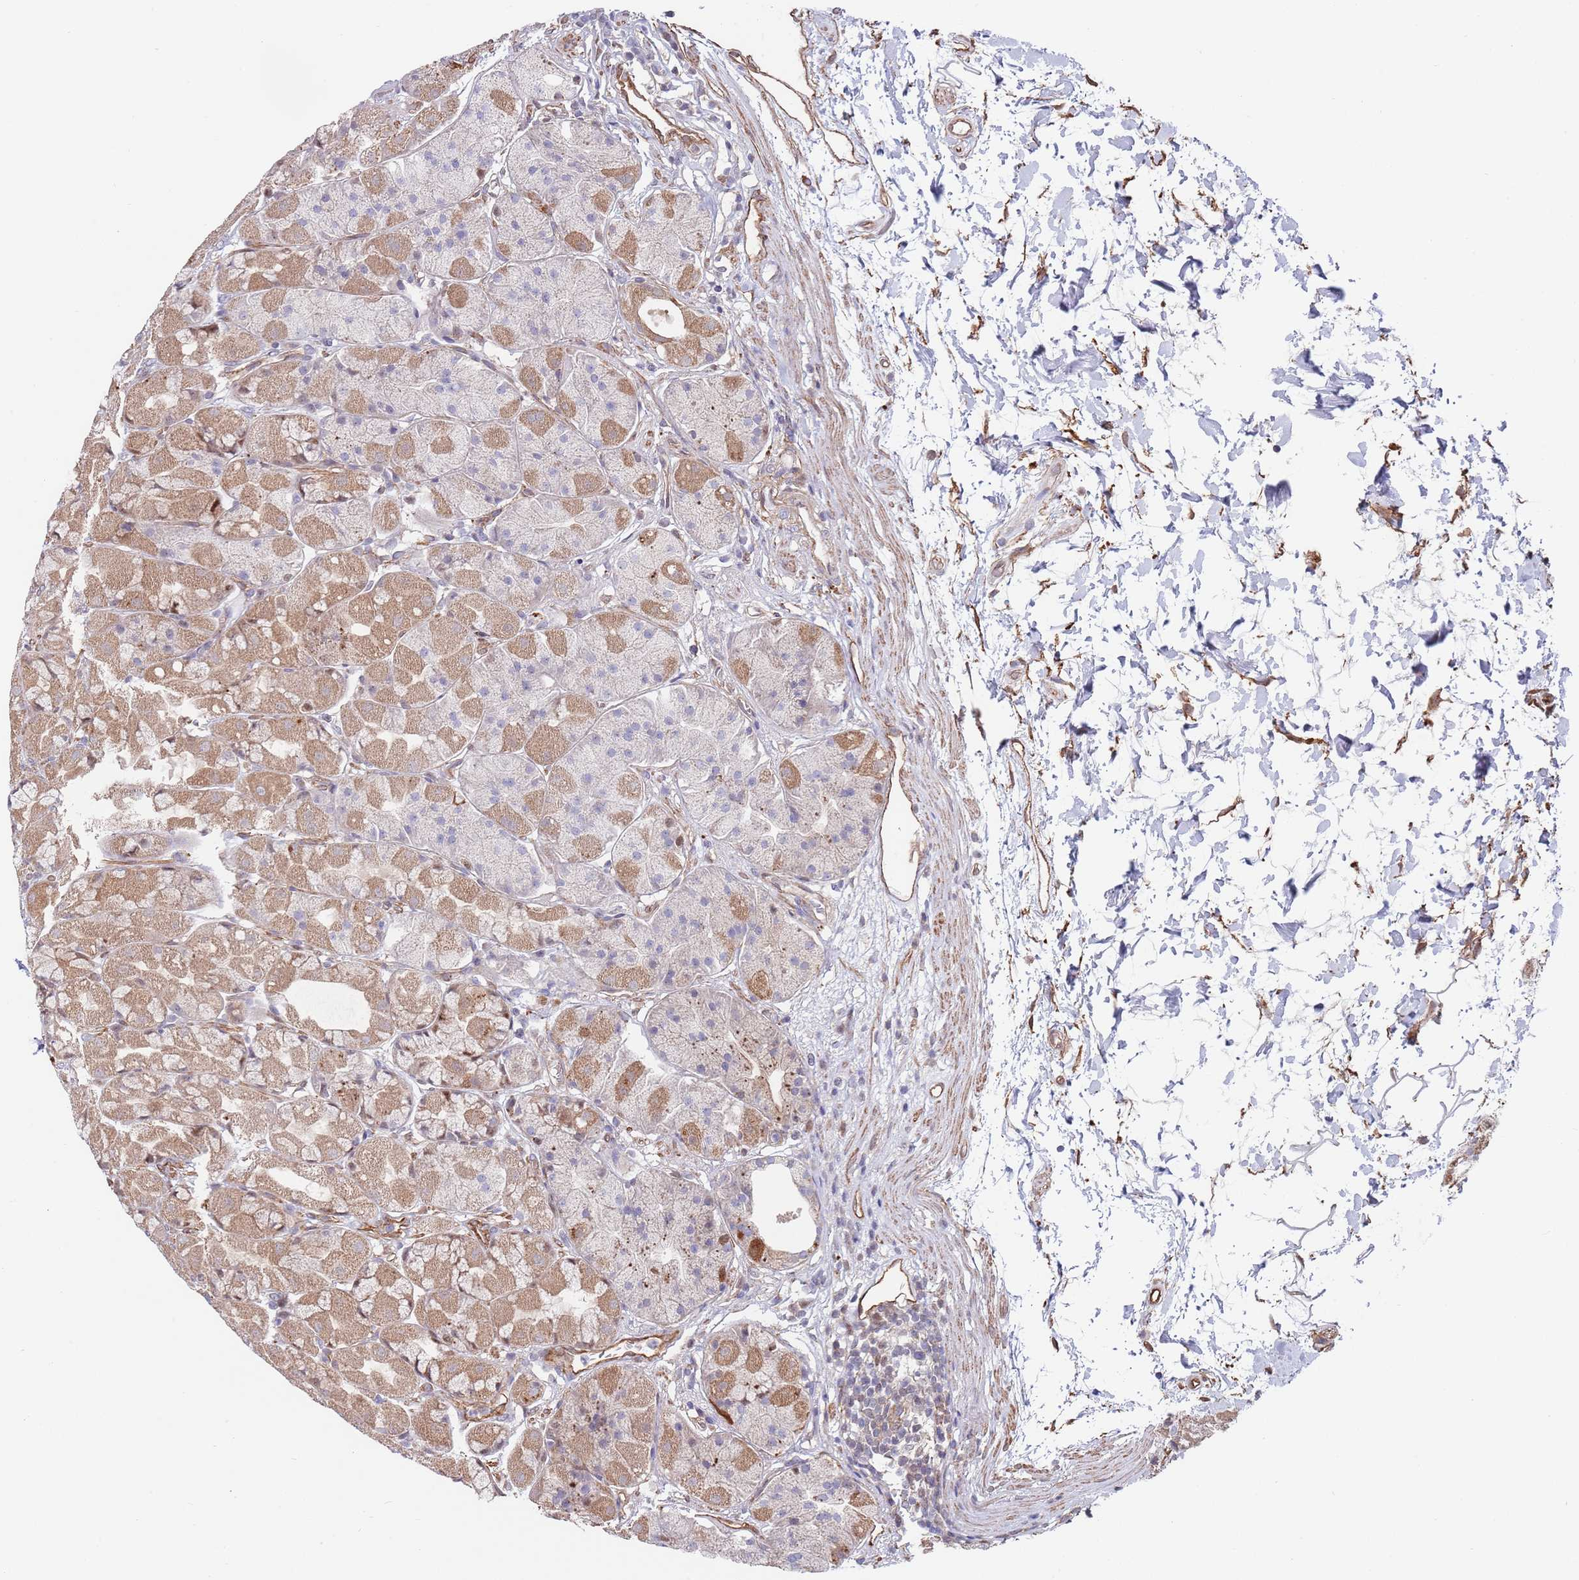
{"staining": {"intensity": "moderate", "quantity": ">75%", "location": "cytoplasmic/membranous,nuclear"}, "tissue": "stomach", "cell_type": "Glandular cells", "image_type": "normal", "snomed": [{"axis": "morphology", "description": "Normal tissue, NOS"}, {"axis": "topography", "description": "Stomach"}], "caption": "Immunohistochemistry (IHC) (DAB) staining of normal stomach reveals moderate cytoplasmic/membranous,nuclear protein staining in approximately >75% of glandular cells.", "gene": "BPNT1", "patient": {"sex": "male", "age": 57}}